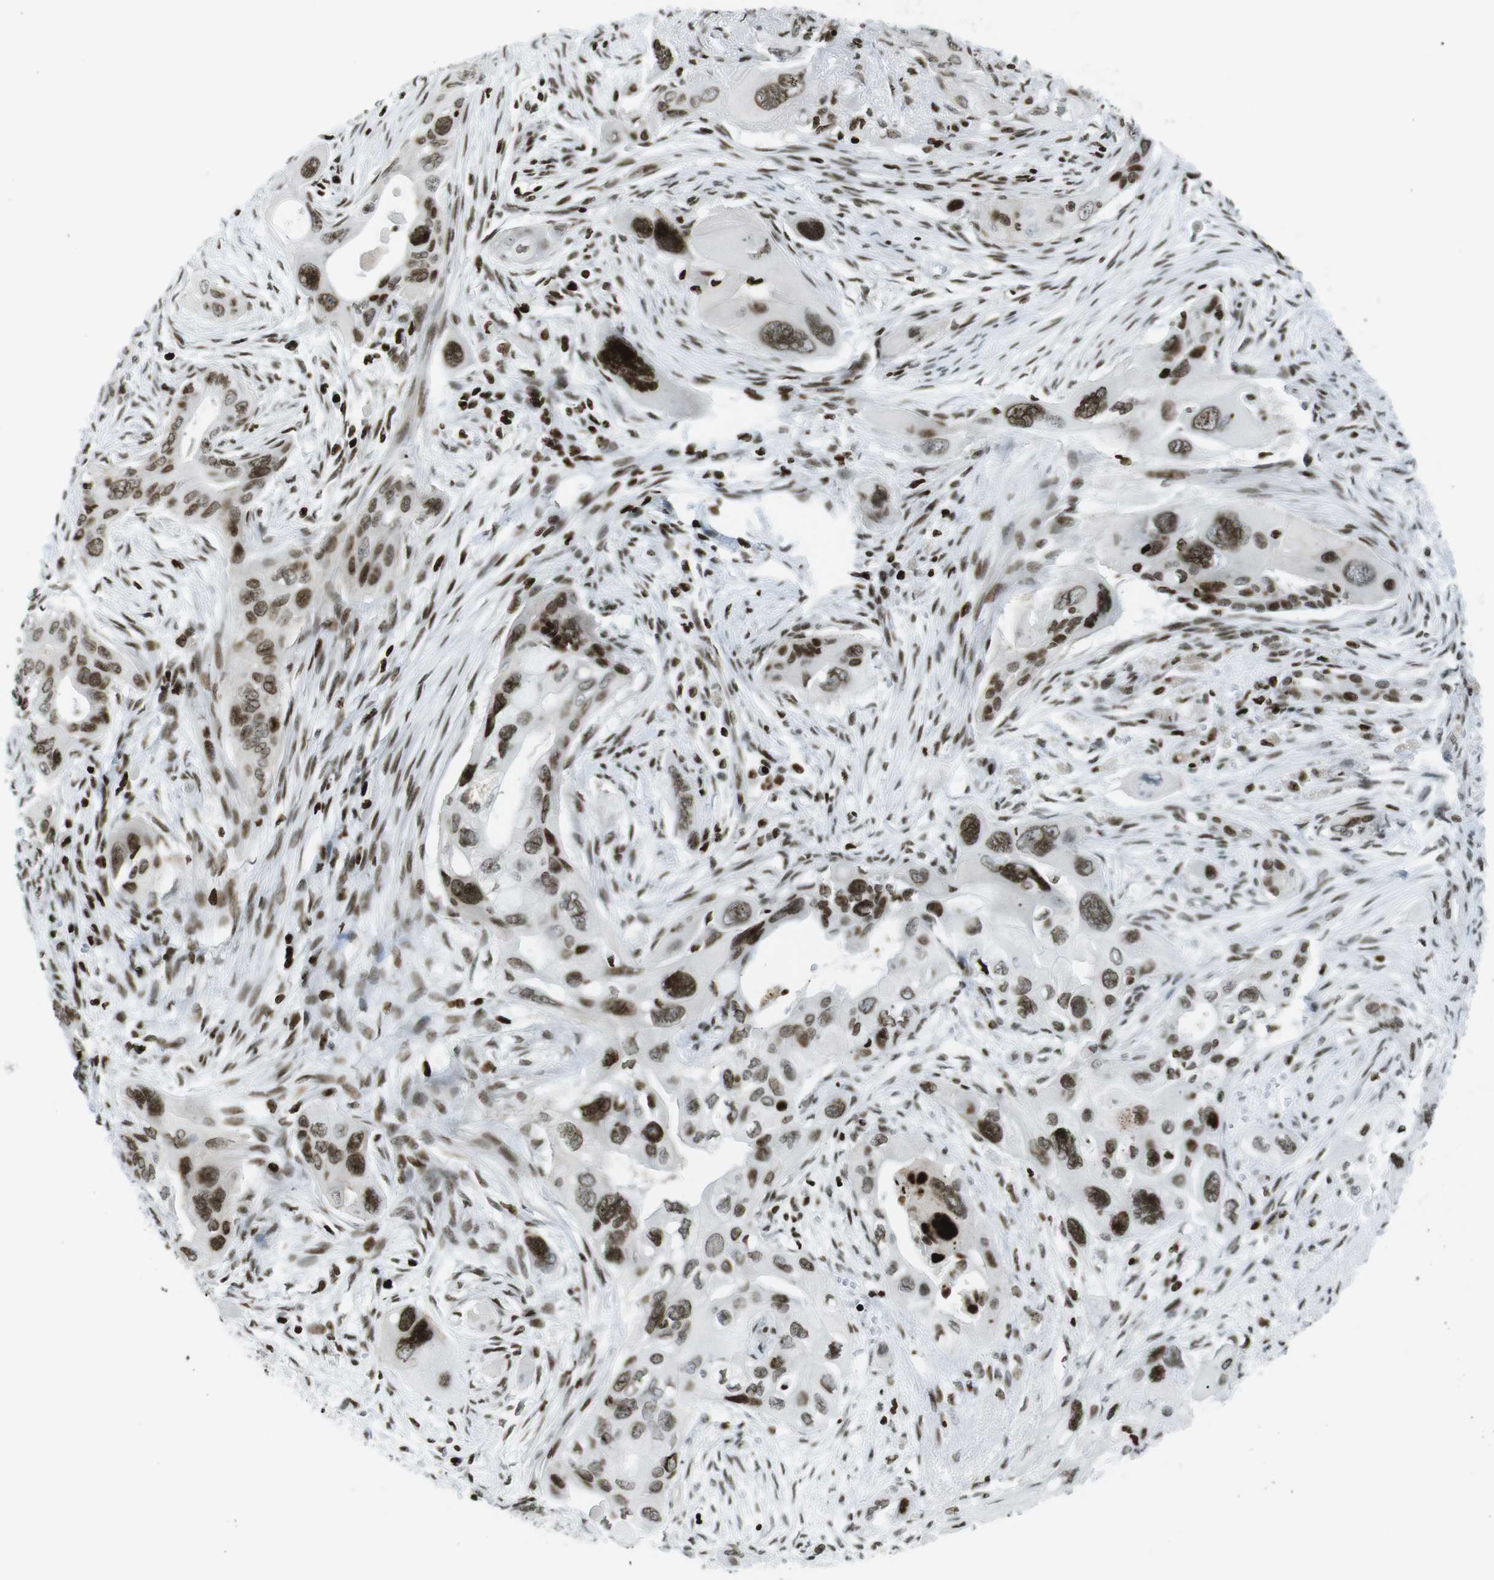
{"staining": {"intensity": "strong", "quantity": ">75%", "location": "nuclear"}, "tissue": "pancreatic cancer", "cell_type": "Tumor cells", "image_type": "cancer", "snomed": [{"axis": "morphology", "description": "Adenocarcinoma, NOS"}, {"axis": "topography", "description": "Pancreas"}], "caption": "A brown stain shows strong nuclear positivity of a protein in pancreatic cancer tumor cells.", "gene": "H2AC8", "patient": {"sex": "male", "age": 73}}